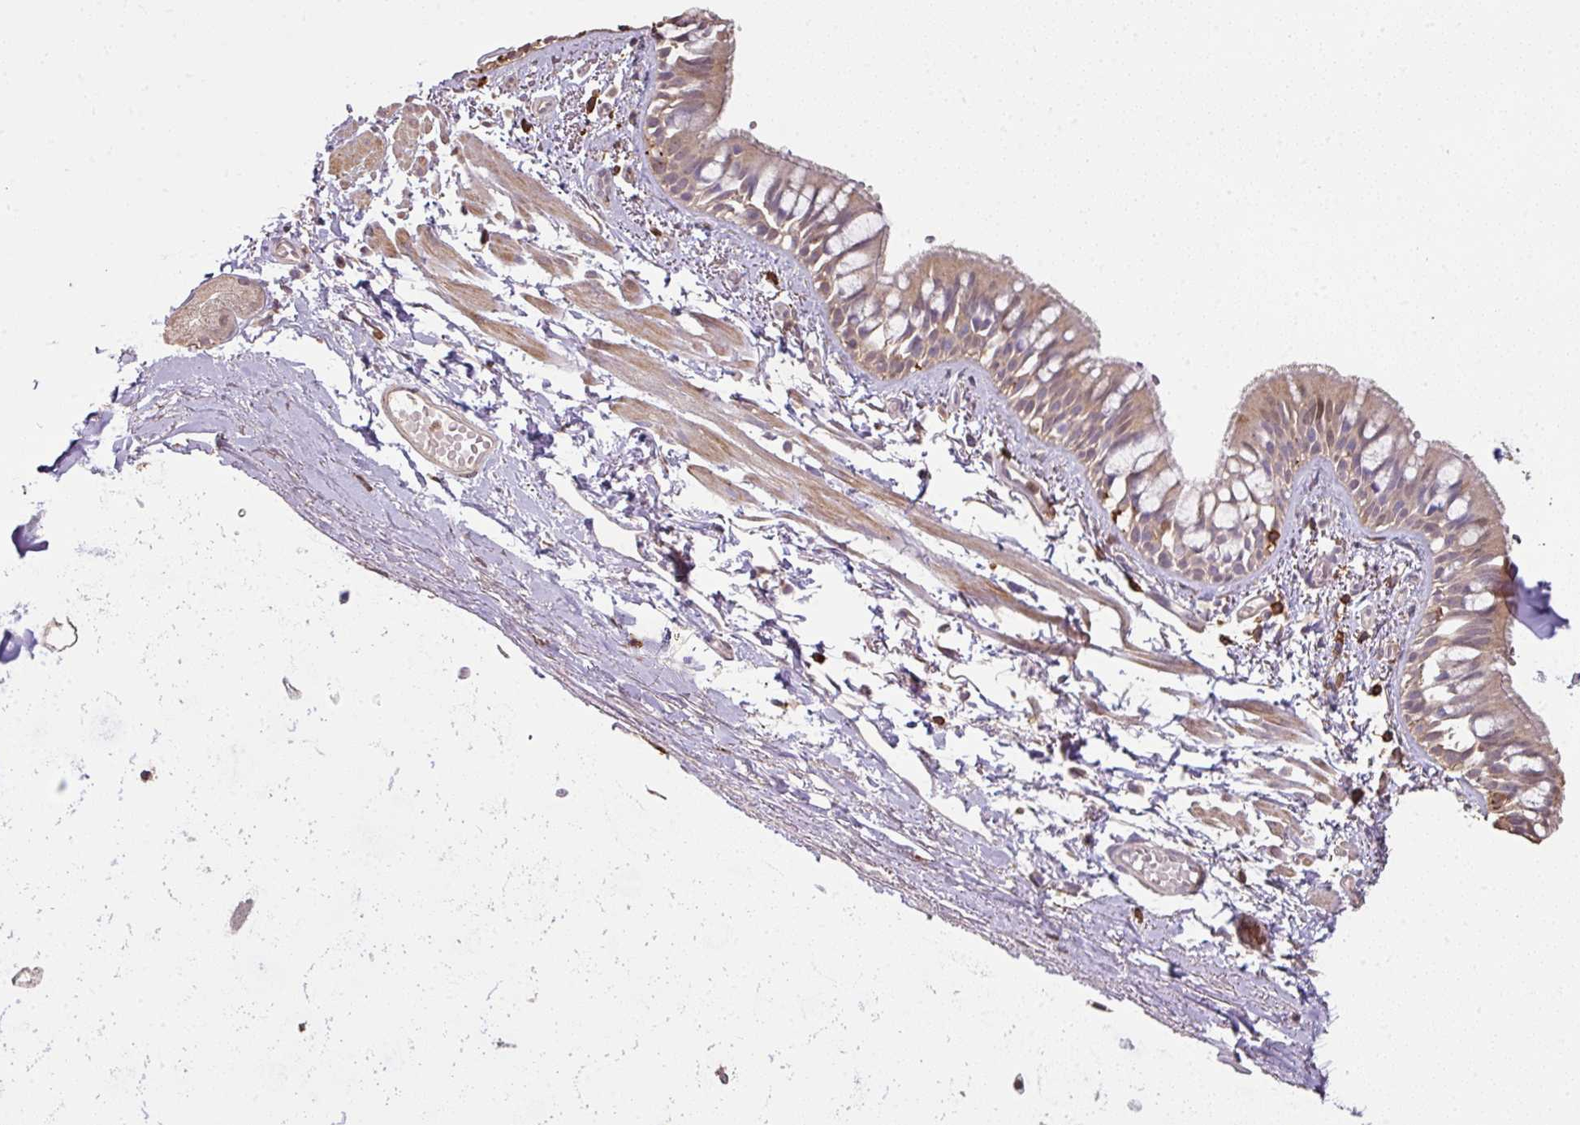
{"staining": {"intensity": "weak", "quantity": "25%-75%", "location": "cytoplasmic/membranous"}, "tissue": "bronchus", "cell_type": "Respiratory epithelial cells", "image_type": "normal", "snomed": [{"axis": "morphology", "description": "Normal tissue, NOS"}, {"axis": "topography", "description": "Lymph node"}, {"axis": "topography", "description": "Cartilage tissue"}, {"axis": "topography", "description": "Bronchus"}], "caption": "Bronchus stained with DAB immunohistochemistry (IHC) displays low levels of weak cytoplasmic/membranous expression in about 25%-75% of respiratory epithelial cells.", "gene": "OLFML2B", "patient": {"sex": "female", "age": 70}}